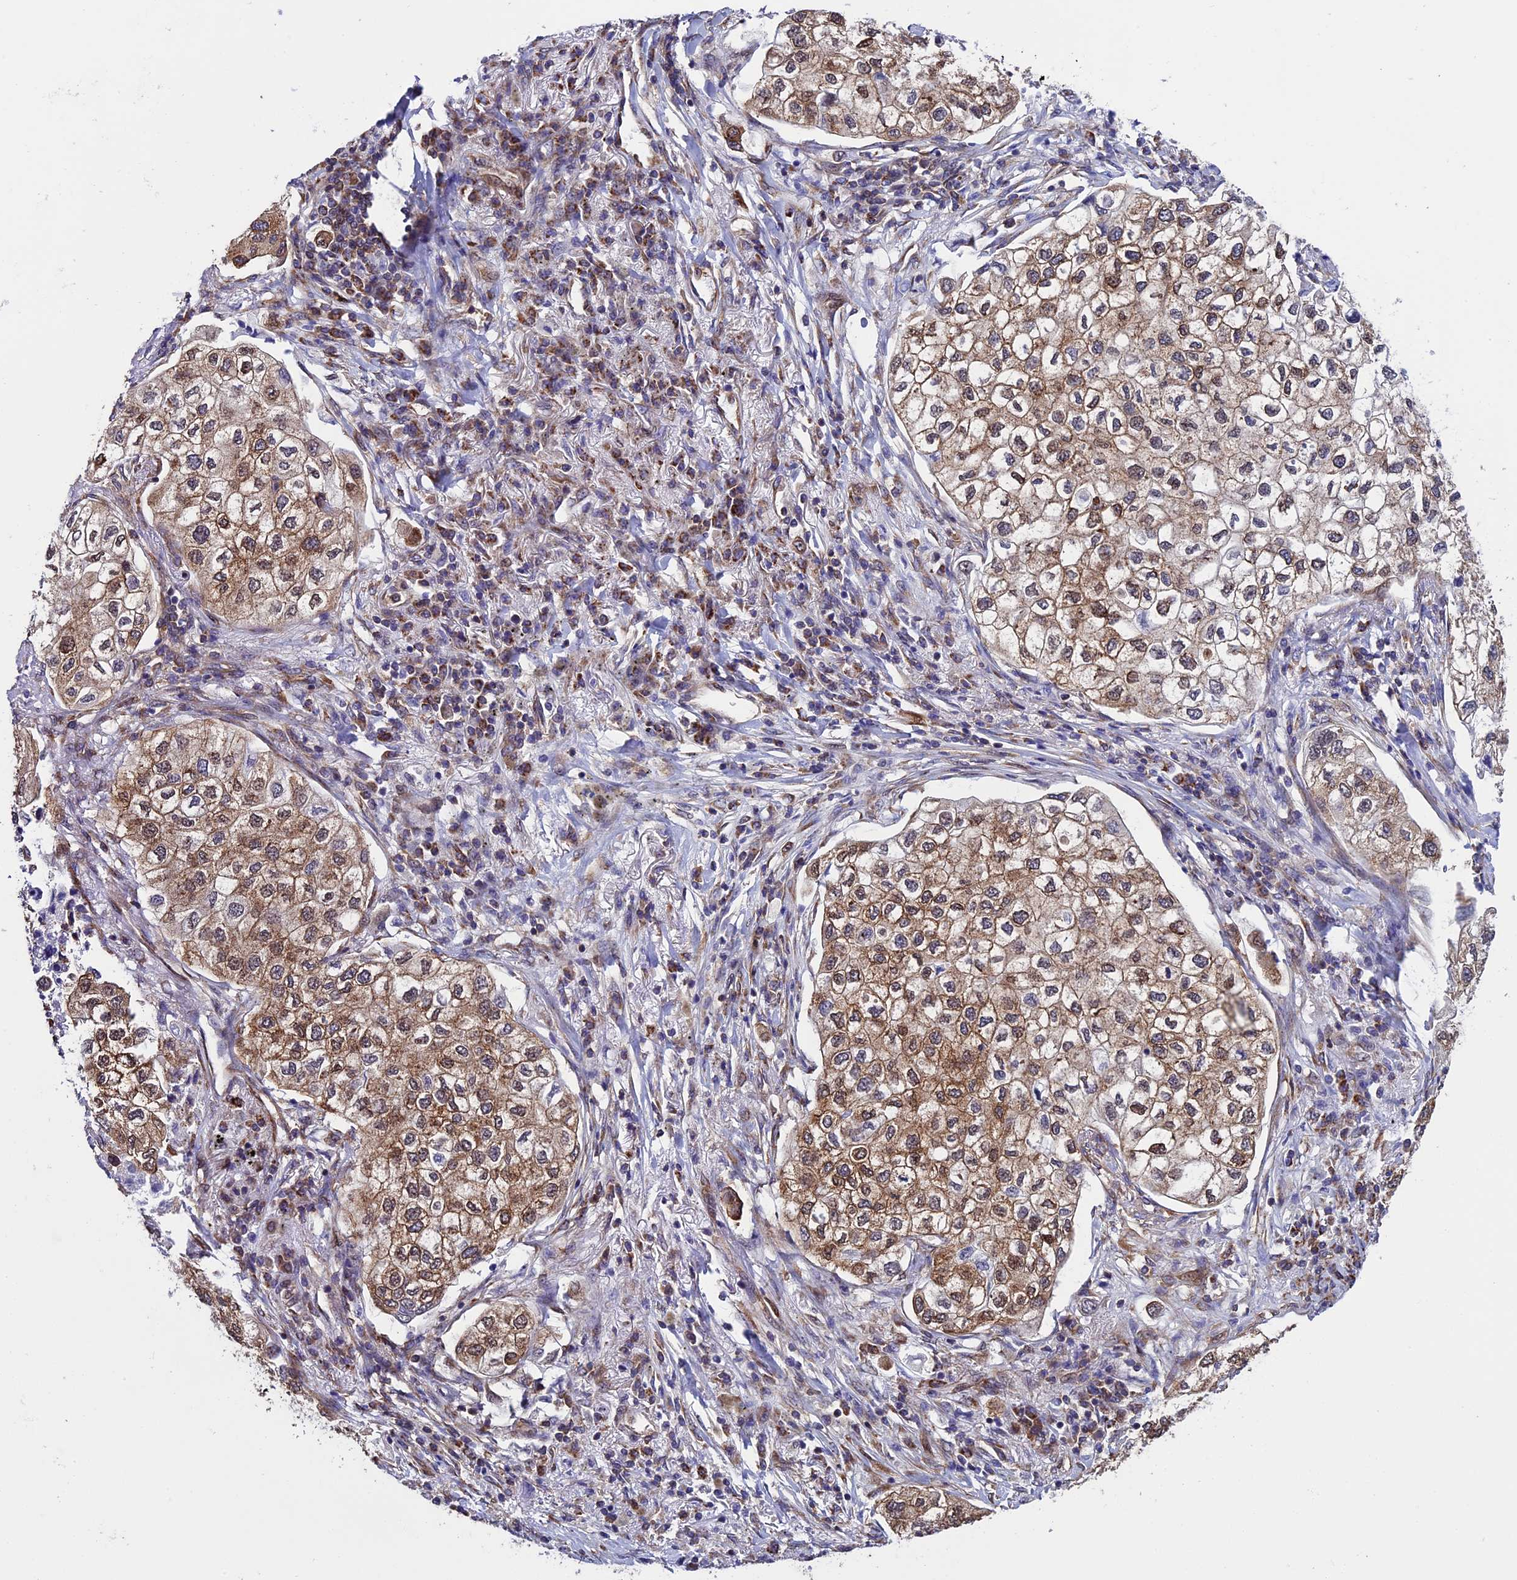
{"staining": {"intensity": "moderate", "quantity": ">75%", "location": "cytoplasmic/membranous"}, "tissue": "lung cancer", "cell_type": "Tumor cells", "image_type": "cancer", "snomed": [{"axis": "morphology", "description": "Adenocarcinoma, NOS"}, {"axis": "topography", "description": "Lung"}], "caption": "IHC staining of lung cancer, which demonstrates medium levels of moderate cytoplasmic/membranous staining in approximately >75% of tumor cells indicating moderate cytoplasmic/membranous protein positivity. The staining was performed using DAB (3,3'-diaminobenzidine) (brown) for protein detection and nuclei were counterstained in hematoxylin (blue).", "gene": "SLC9A5", "patient": {"sex": "male", "age": 63}}